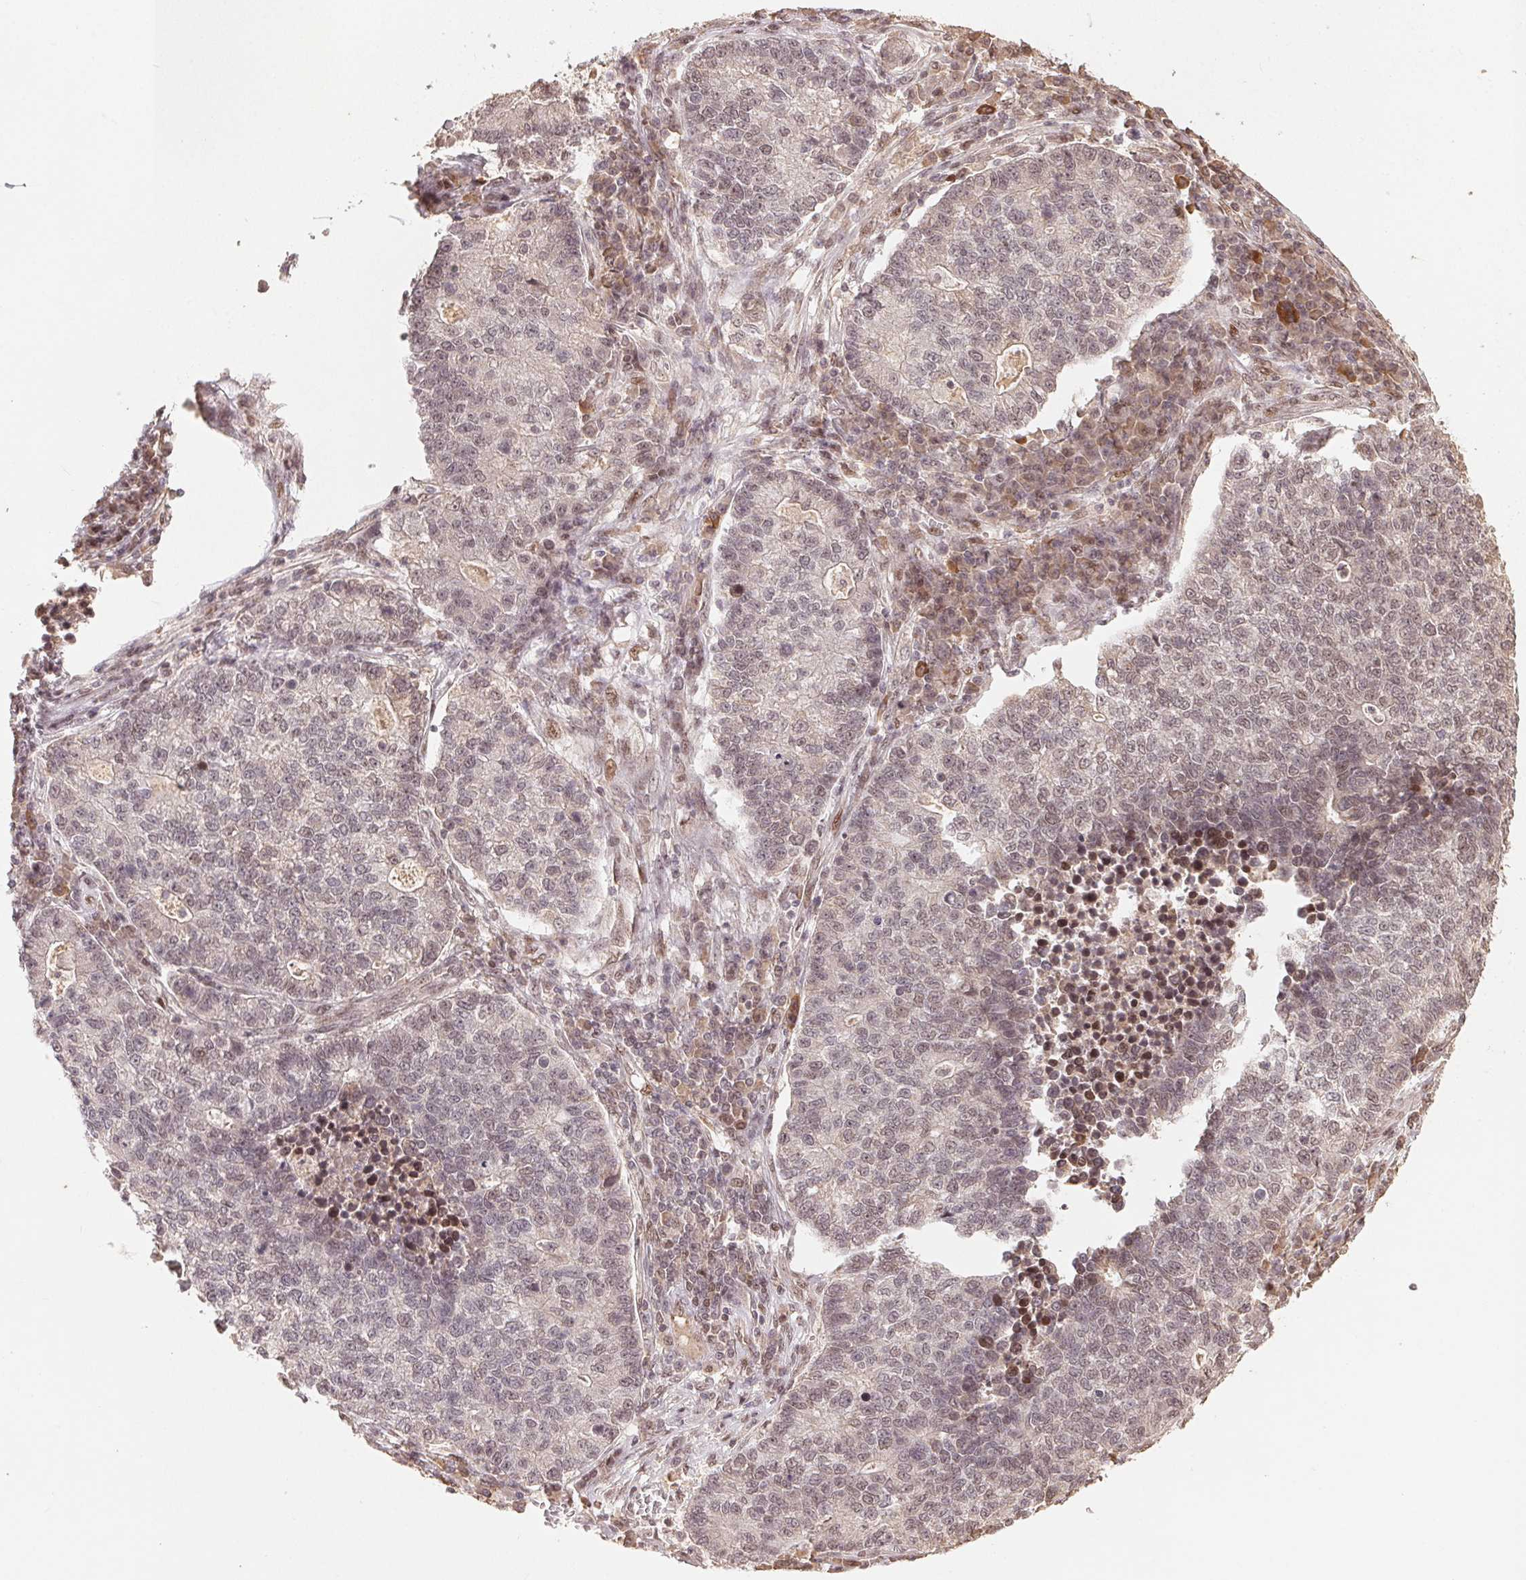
{"staining": {"intensity": "weak", "quantity": ">75%", "location": "nuclear"}, "tissue": "lung cancer", "cell_type": "Tumor cells", "image_type": "cancer", "snomed": [{"axis": "morphology", "description": "Adenocarcinoma, NOS"}, {"axis": "topography", "description": "Lung"}], "caption": "High-magnification brightfield microscopy of lung cancer (adenocarcinoma) stained with DAB (3,3'-diaminobenzidine) (brown) and counterstained with hematoxylin (blue). tumor cells exhibit weak nuclear positivity is seen in about>75% of cells. The protein is shown in brown color, while the nuclei are stained blue.", "gene": "MAPKAPK2", "patient": {"sex": "male", "age": 57}}